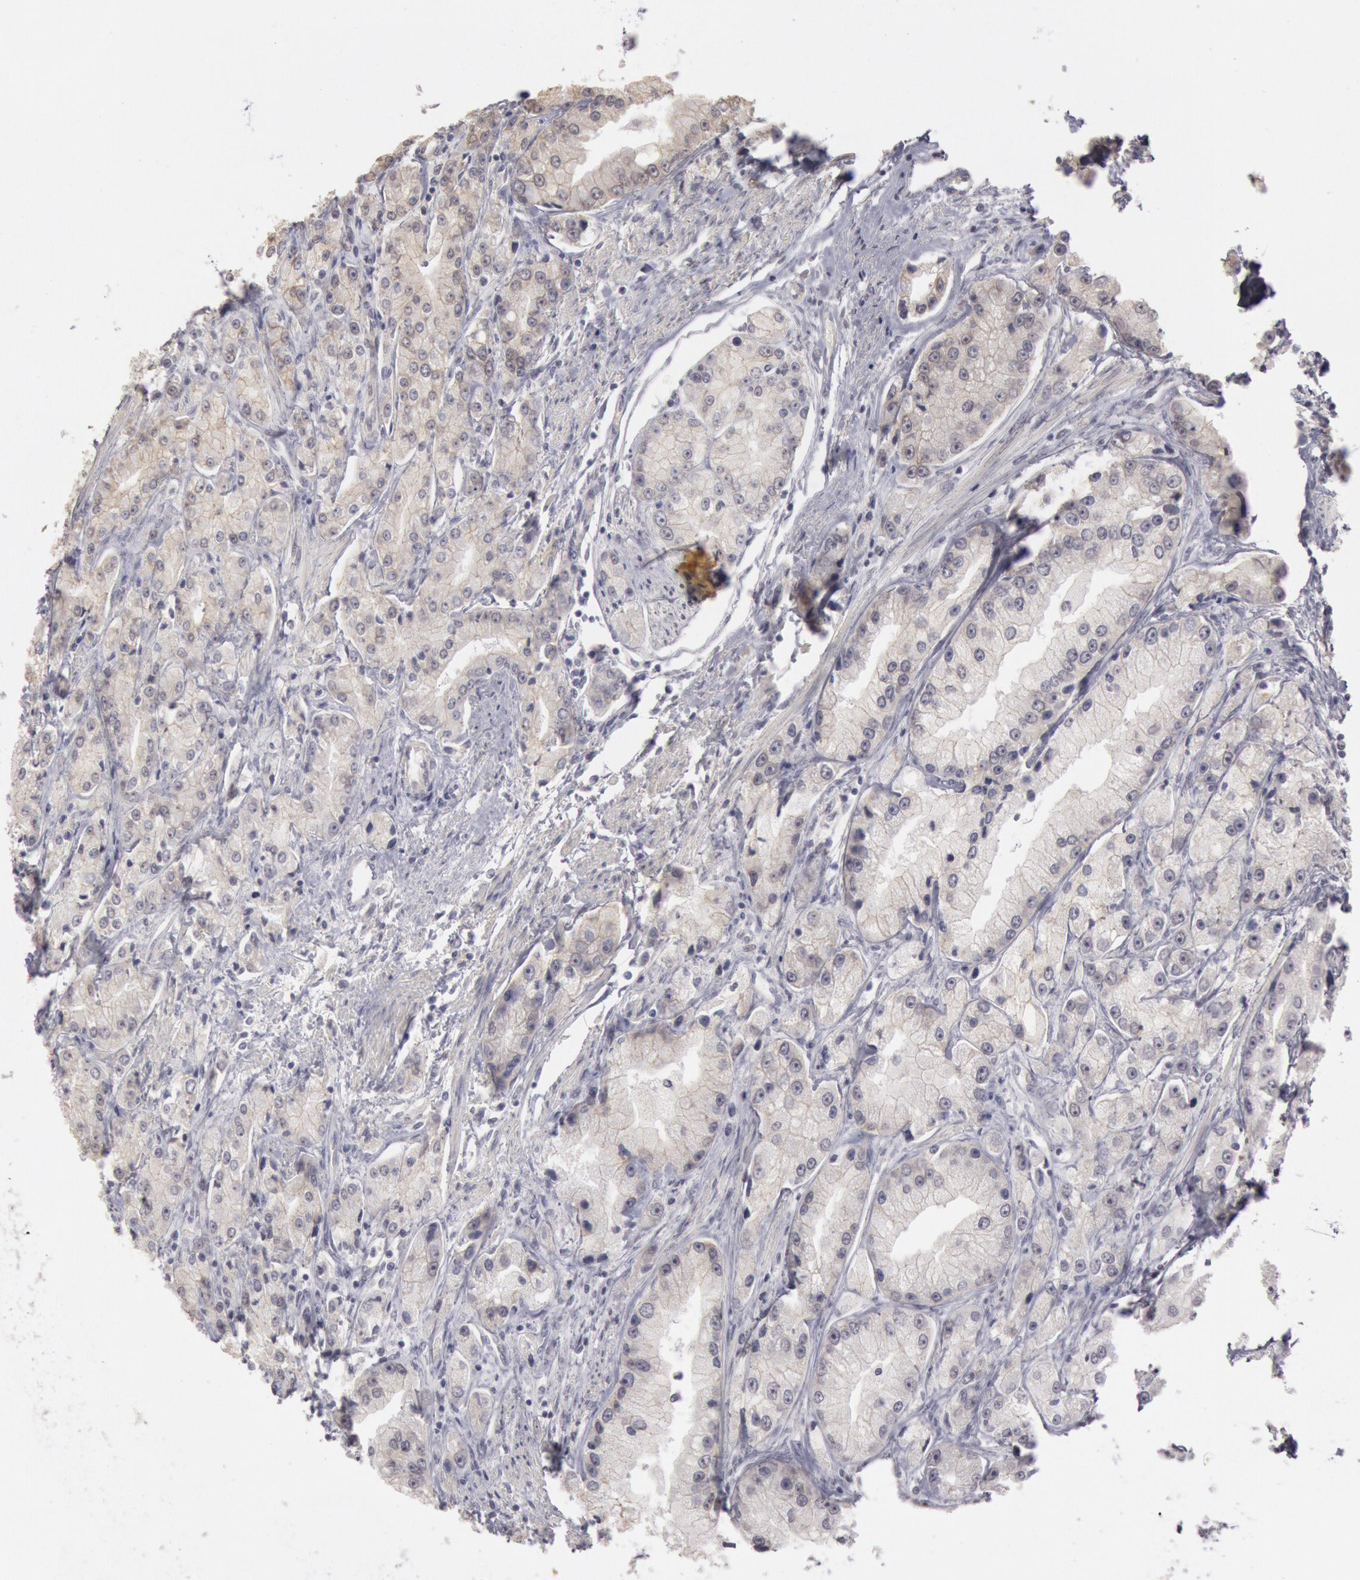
{"staining": {"intensity": "negative", "quantity": "none", "location": "none"}, "tissue": "prostate cancer", "cell_type": "Tumor cells", "image_type": "cancer", "snomed": [{"axis": "morphology", "description": "Adenocarcinoma, Medium grade"}, {"axis": "topography", "description": "Prostate"}], "caption": "The IHC histopathology image has no significant positivity in tumor cells of prostate cancer tissue. (Stains: DAB immunohistochemistry with hematoxylin counter stain, Microscopy: brightfield microscopy at high magnification).", "gene": "RIMBP3C", "patient": {"sex": "male", "age": 72}}